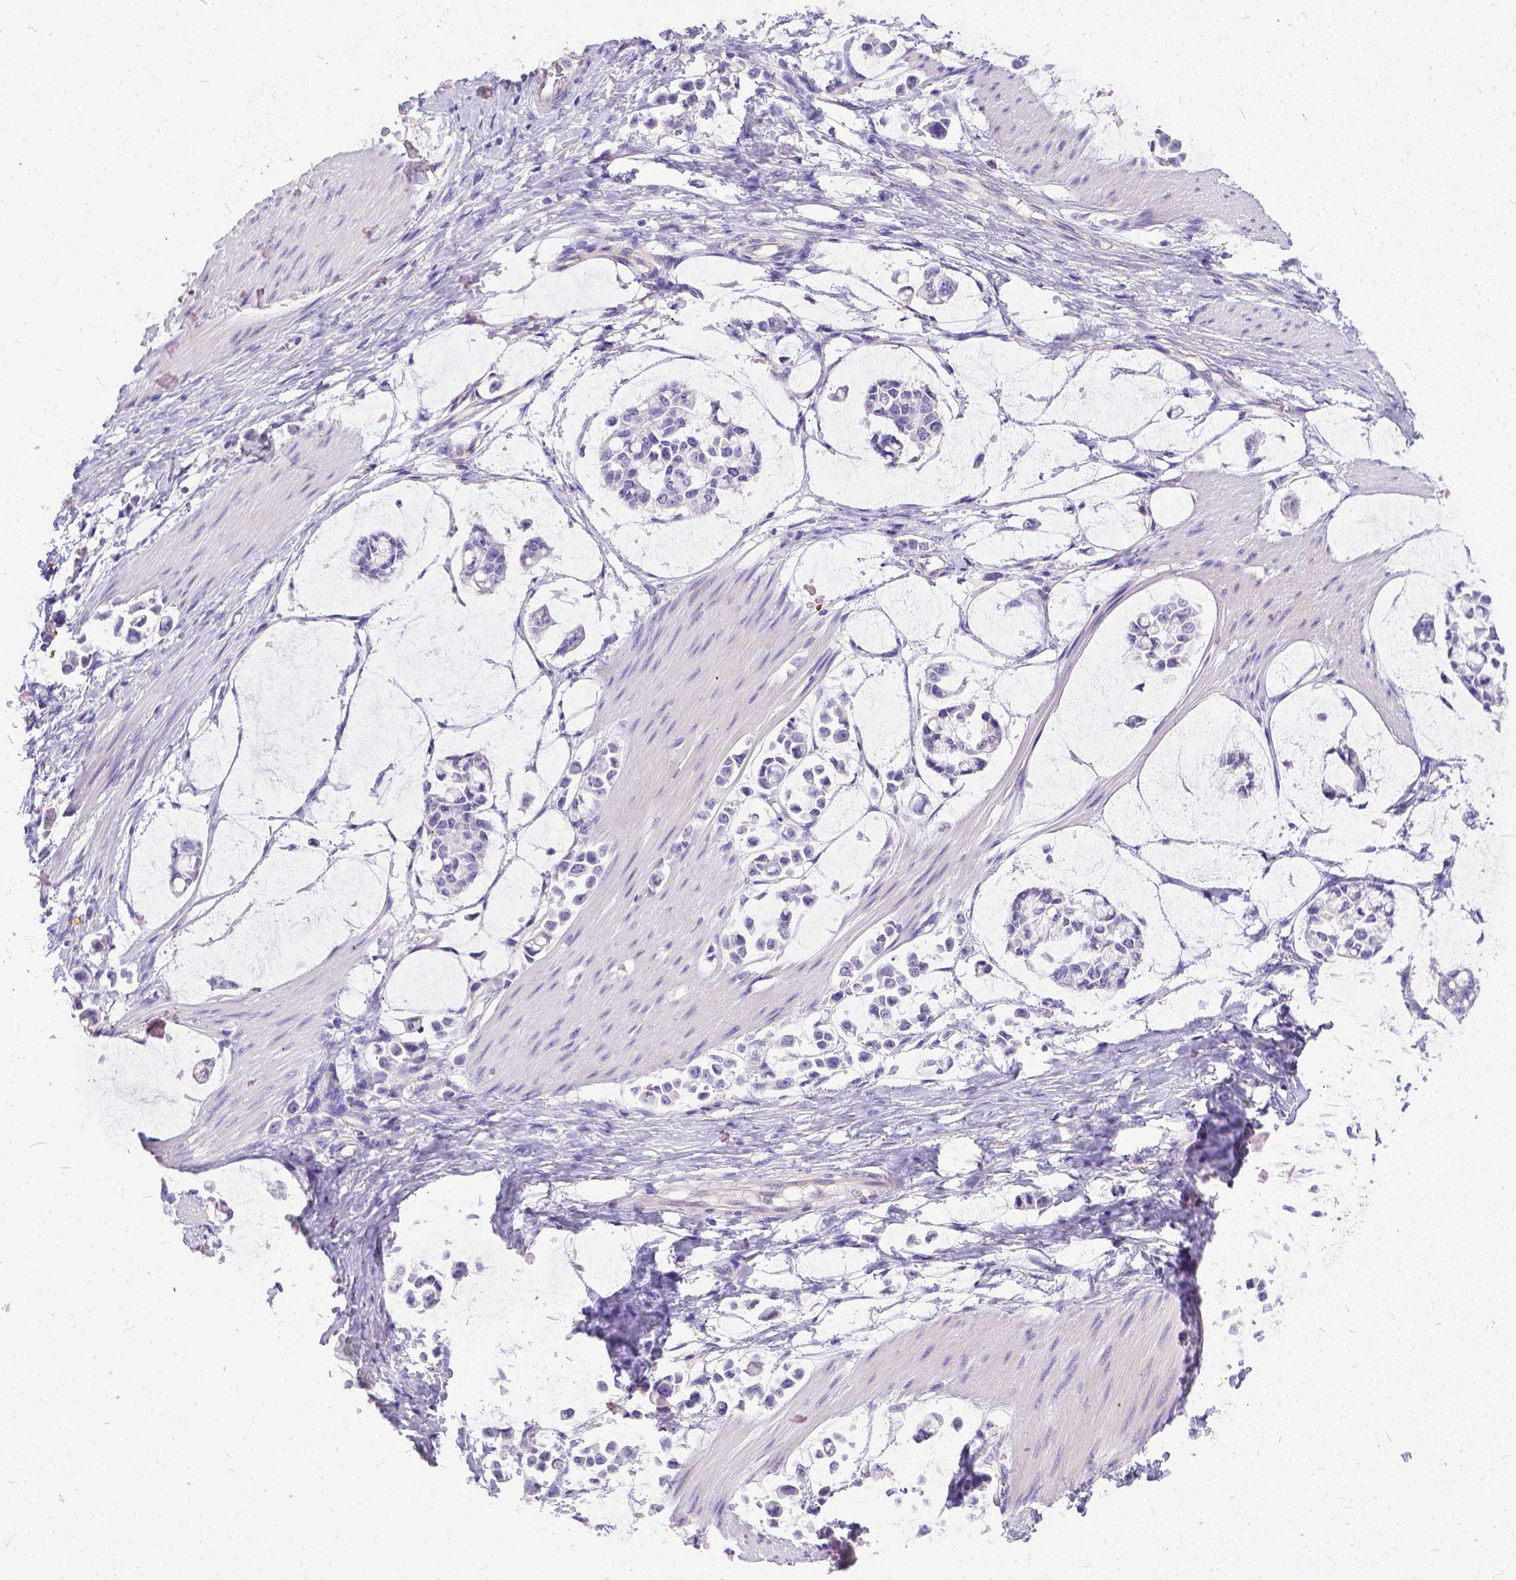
{"staining": {"intensity": "negative", "quantity": "none", "location": "none"}, "tissue": "stomach cancer", "cell_type": "Tumor cells", "image_type": "cancer", "snomed": [{"axis": "morphology", "description": "Adenocarcinoma, NOS"}, {"axis": "topography", "description": "Stomach"}], "caption": "DAB (3,3'-diaminobenzidine) immunohistochemical staining of stomach cancer shows no significant positivity in tumor cells. (Immunohistochemistry, brightfield microscopy, high magnification).", "gene": "DLEC1", "patient": {"sex": "male", "age": 82}}